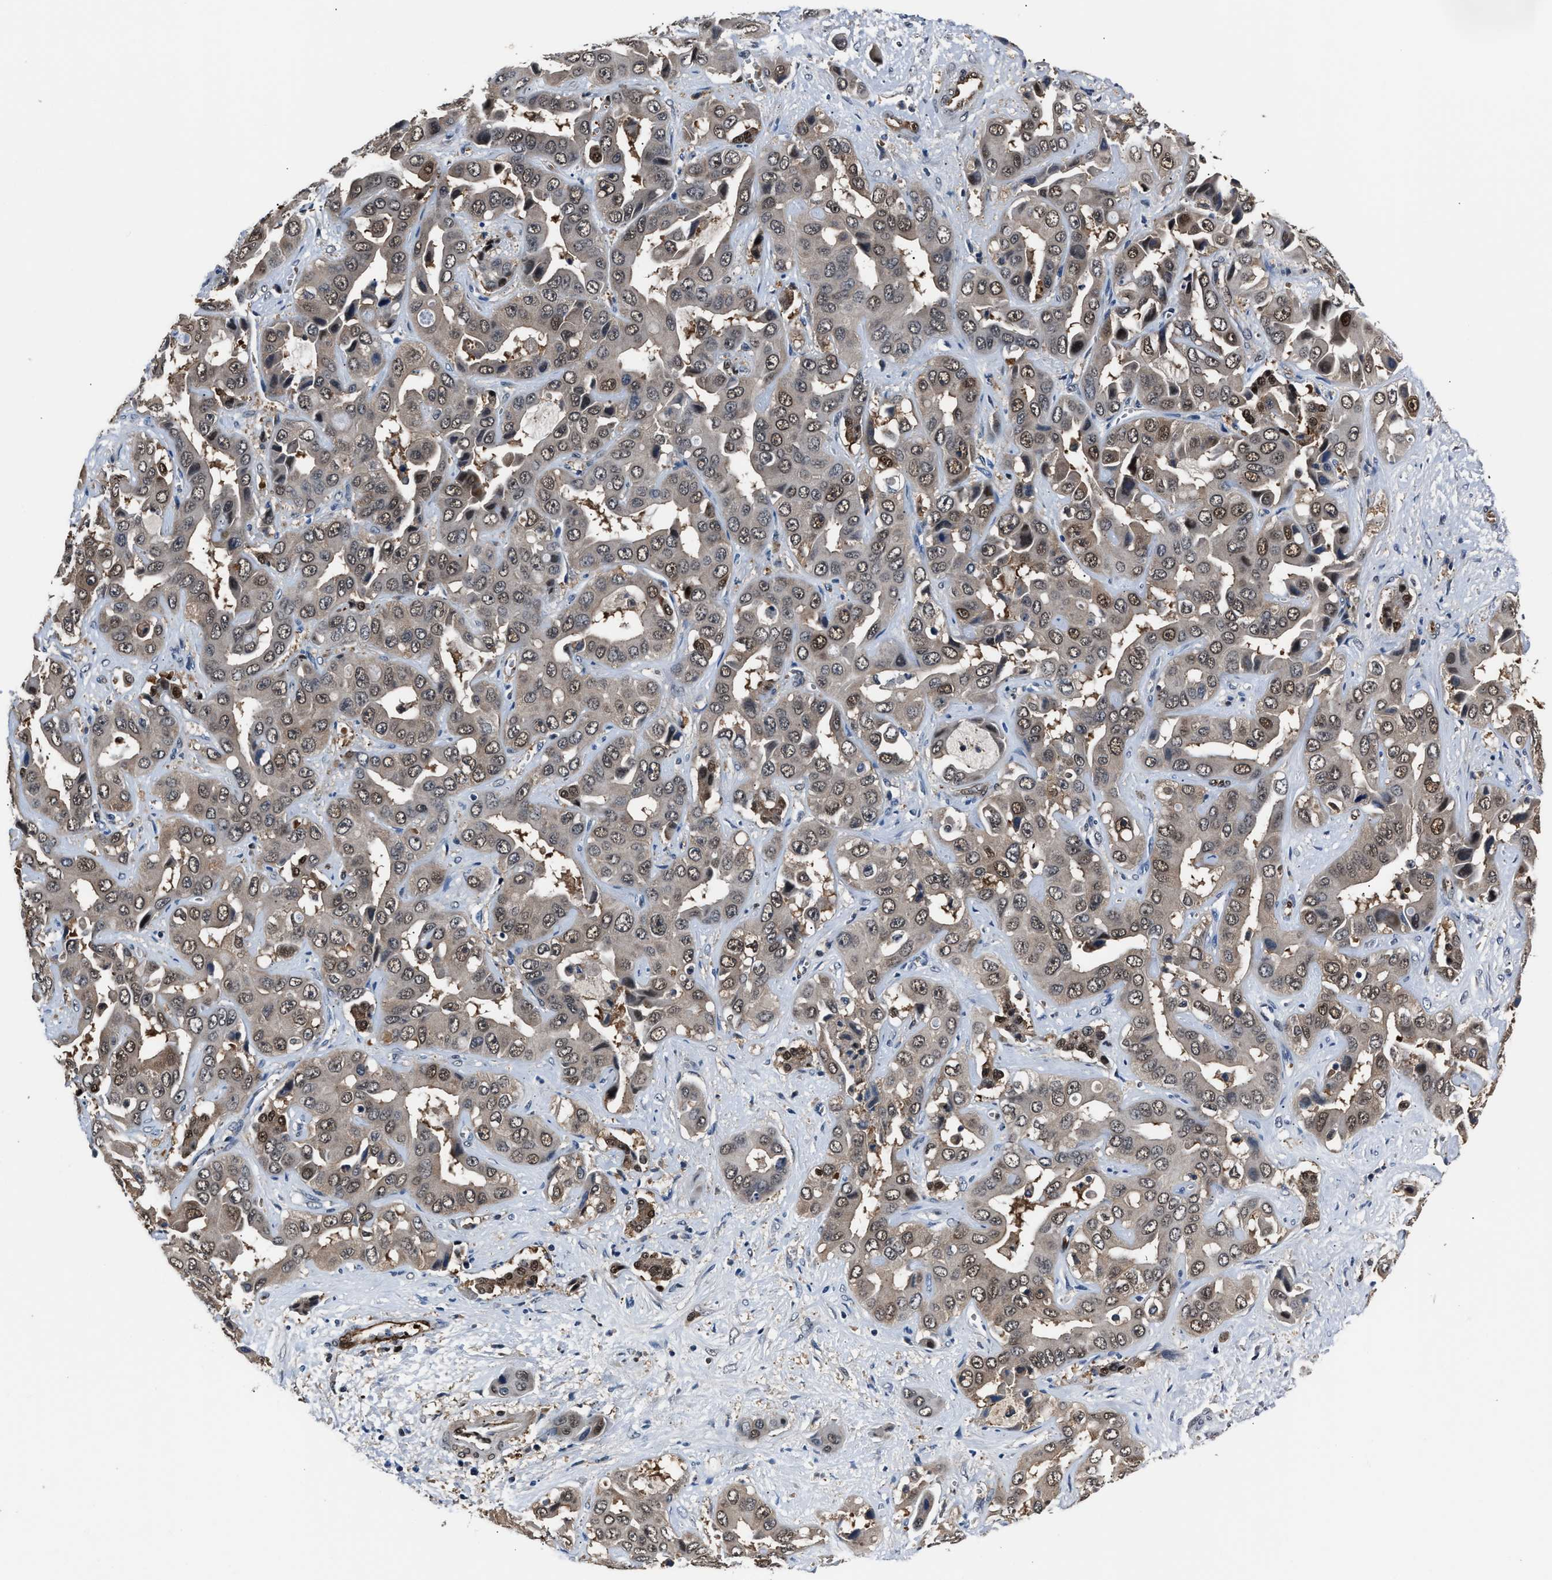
{"staining": {"intensity": "weak", "quantity": ">75%", "location": "cytoplasmic/membranous,nuclear"}, "tissue": "liver cancer", "cell_type": "Tumor cells", "image_type": "cancer", "snomed": [{"axis": "morphology", "description": "Cholangiocarcinoma"}, {"axis": "topography", "description": "Liver"}], "caption": "Liver cancer tissue exhibits weak cytoplasmic/membranous and nuclear expression in approximately >75% of tumor cells, visualized by immunohistochemistry.", "gene": "PPA1", "patient": {"sex": "female", "age": 52}}